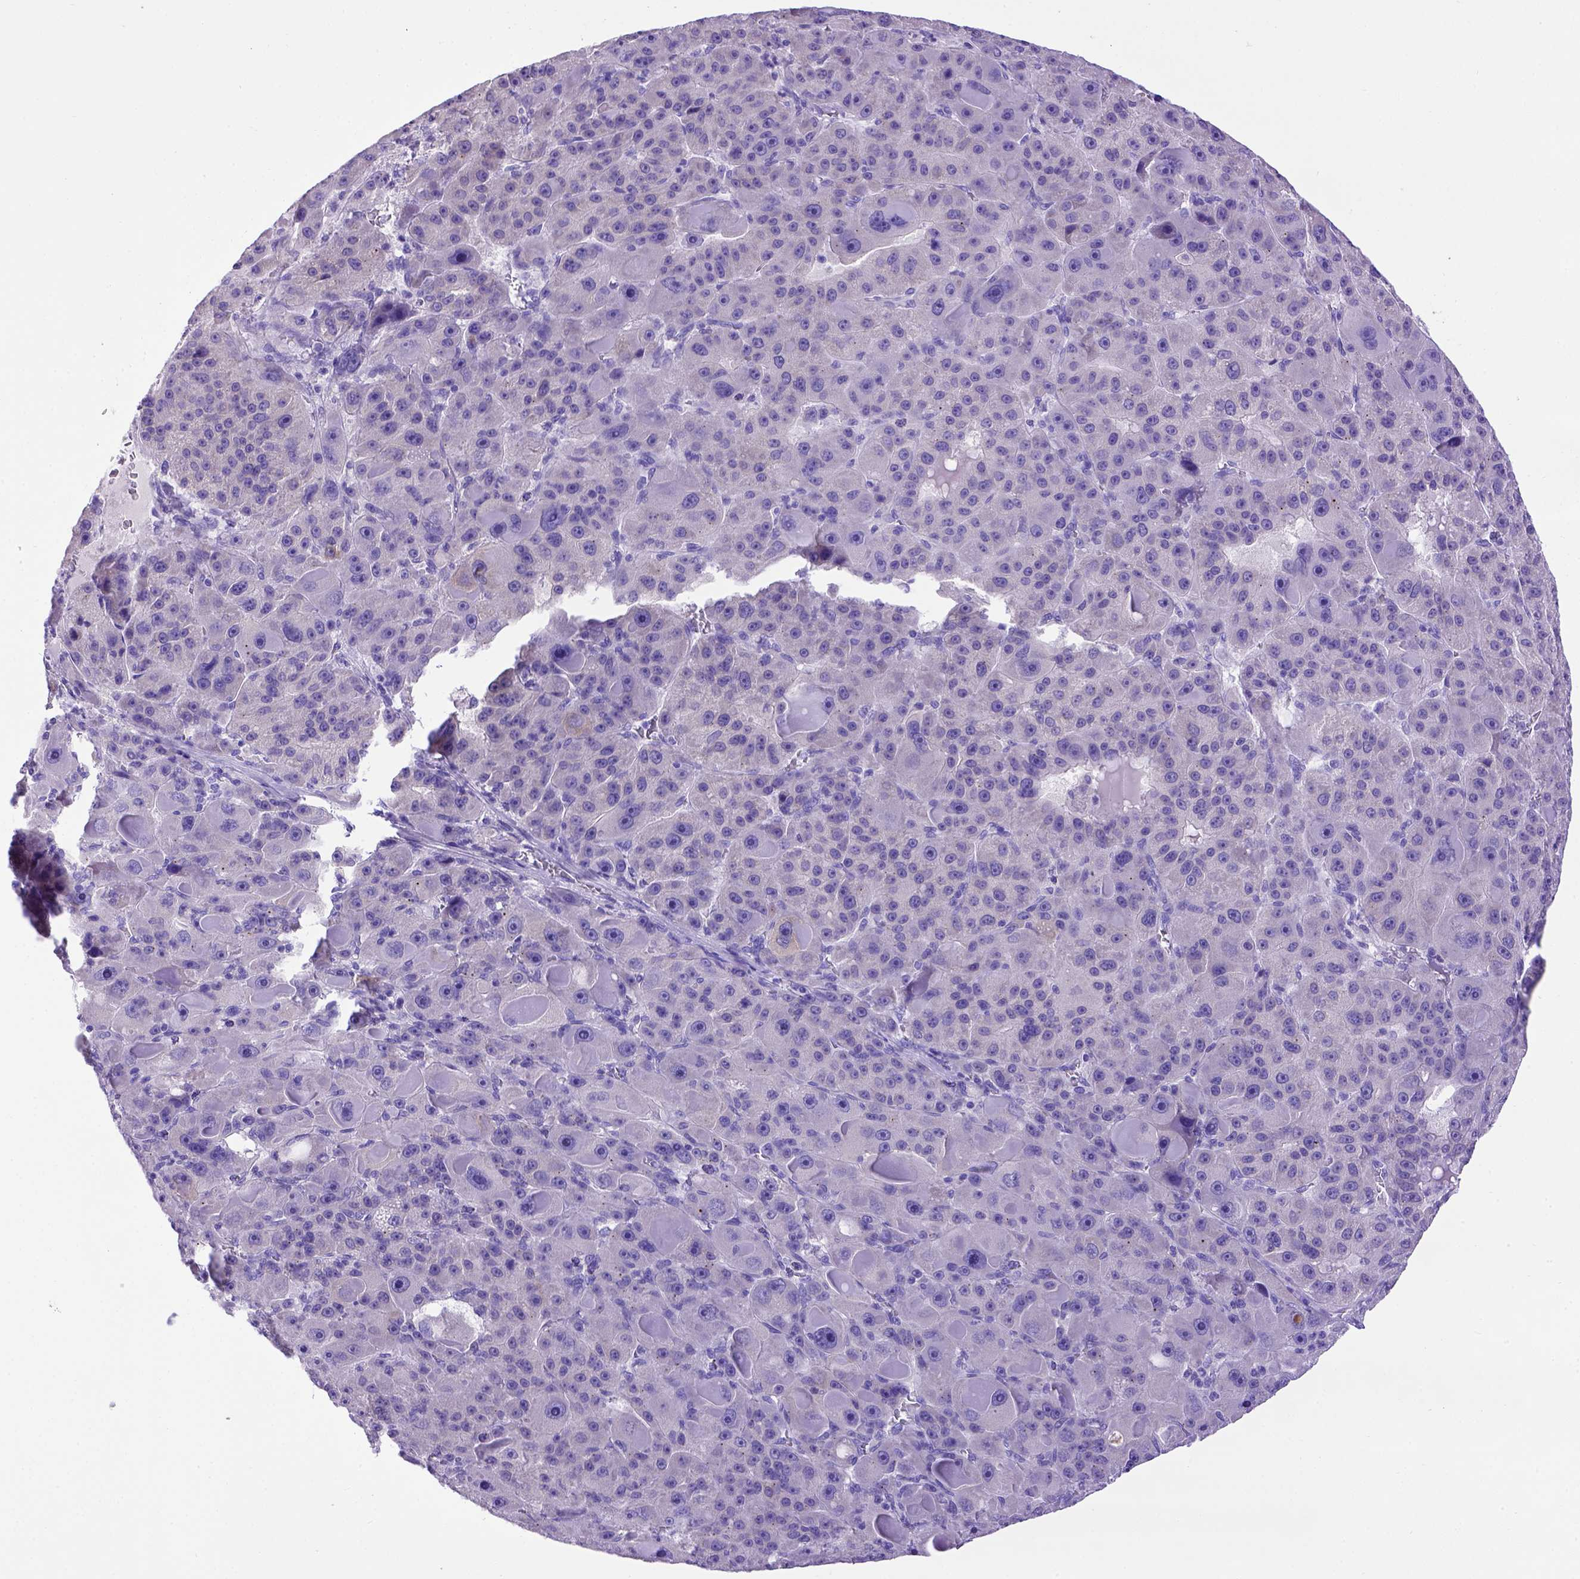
{"staining": {"intensity": "negative", "quantity": "none", "location": "none"}, "tissue": "liver cancer", "cell_type": "Tumor cells", "image_type": "cancer", "snomed": [{"axis": "morphology", "description": "Carcinoma, Hepatocellular, NOS"}, {"axis": "topography", "description": "Liver"}], "caption": "Tumor cells are negative for brown protein staining in liver cancer. The staining is performed using DAB brown chromogen with nuclei counter-stained in using hematoxylin.", "gene": "PTGES", "patient": {"sex": "male", "age": 76}}